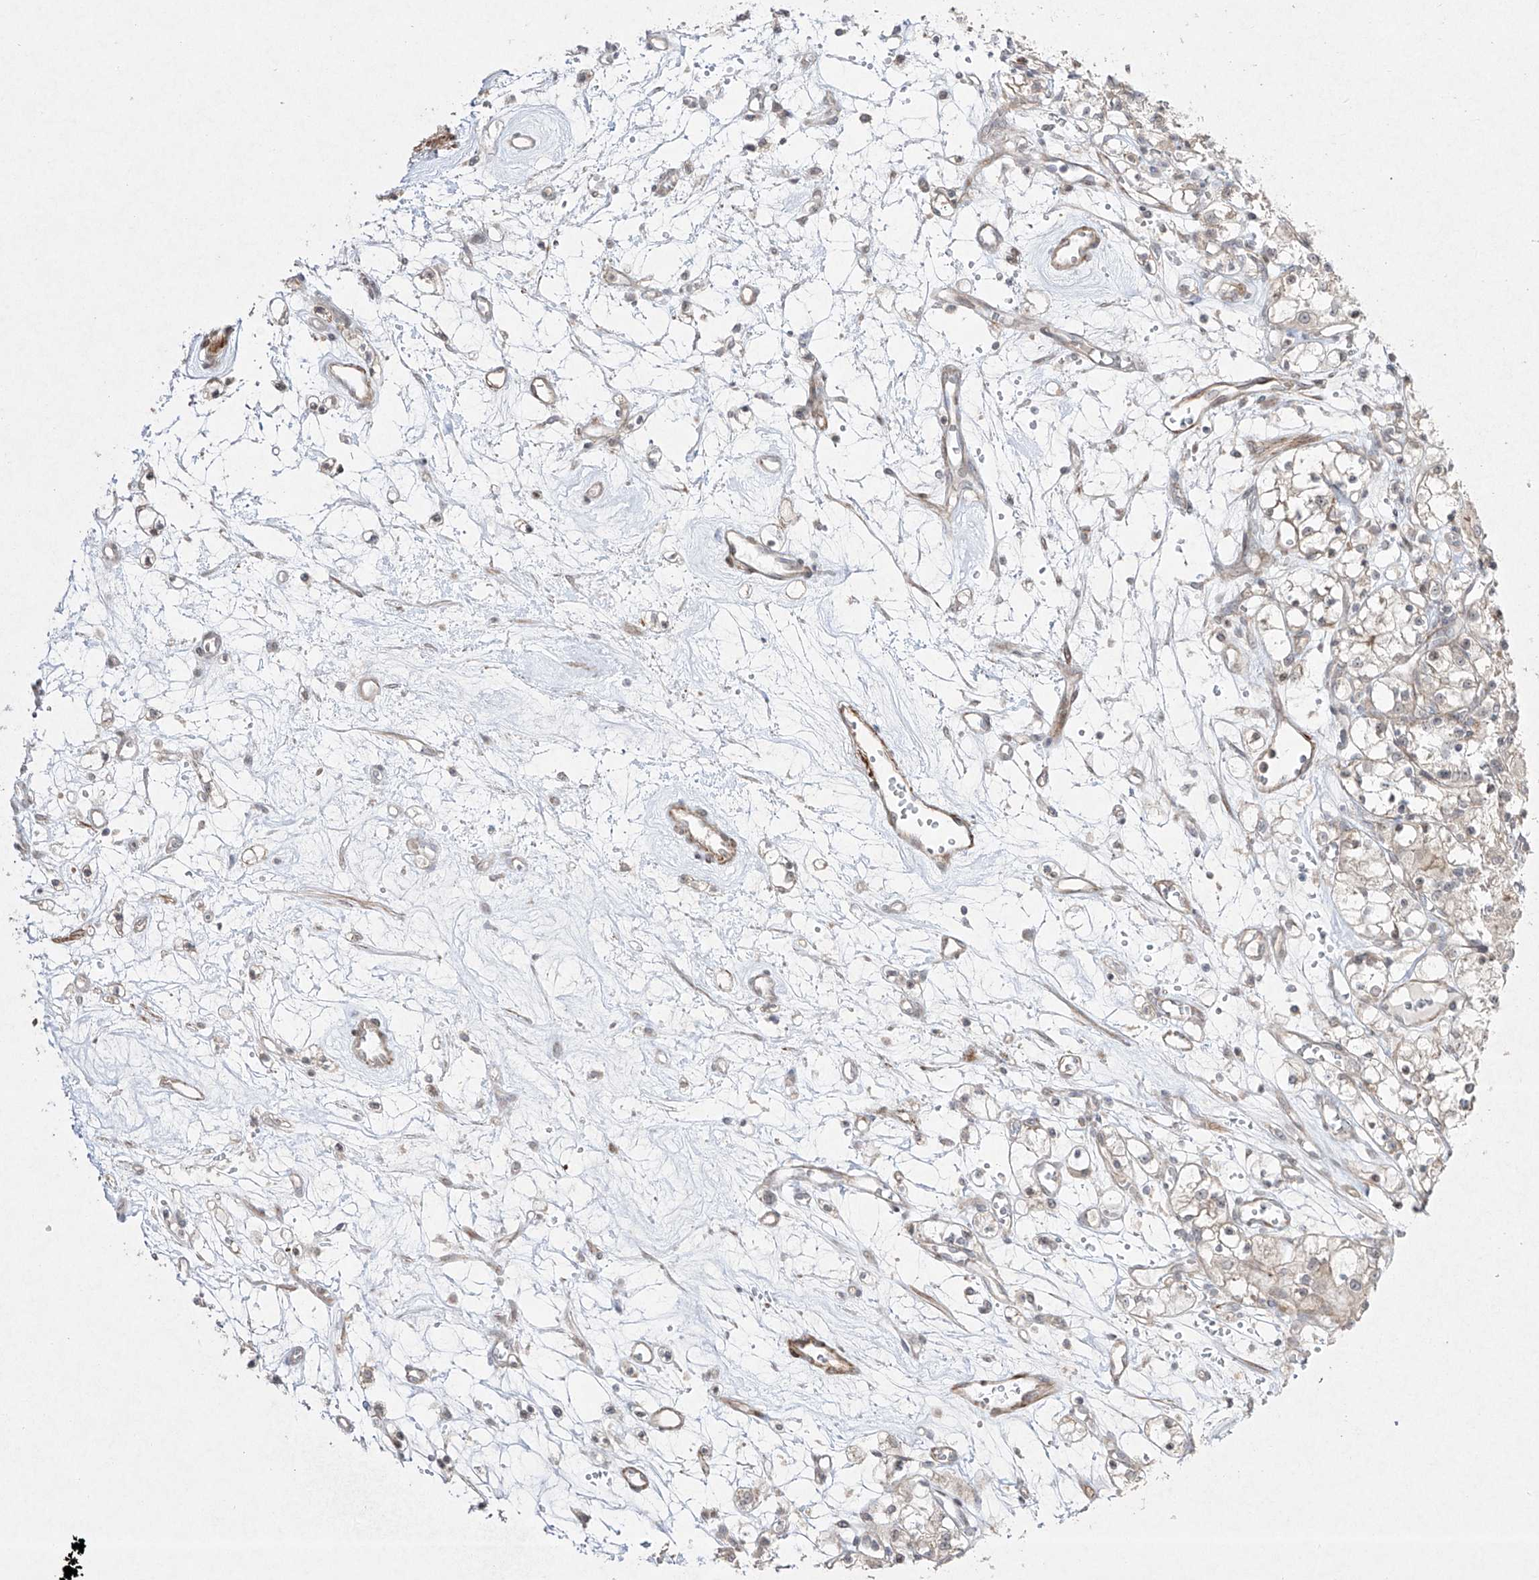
{"staining": {"intensity": "negative", "quantity": "none", "location": "none"}, "tissue": "renal cancer", "cell_type": "Tumor cells", "image_type": "cancer", "snomed": [{"axis": "morphology", "description": "Adenocarcinoma, NOS"}, {"axis": "topography", "description": "Kidney"}], "caption": "Tumor cells are negative for protein expression in human renal cancer (adenocarcinoma). (Stains: DAB immunohistochemistry with hematoxylin counter stain, Microscopy: brightfield microscopy at high magnification).", "gene": "KDM1B", "patient": {"sex": "female", "age": 59}}